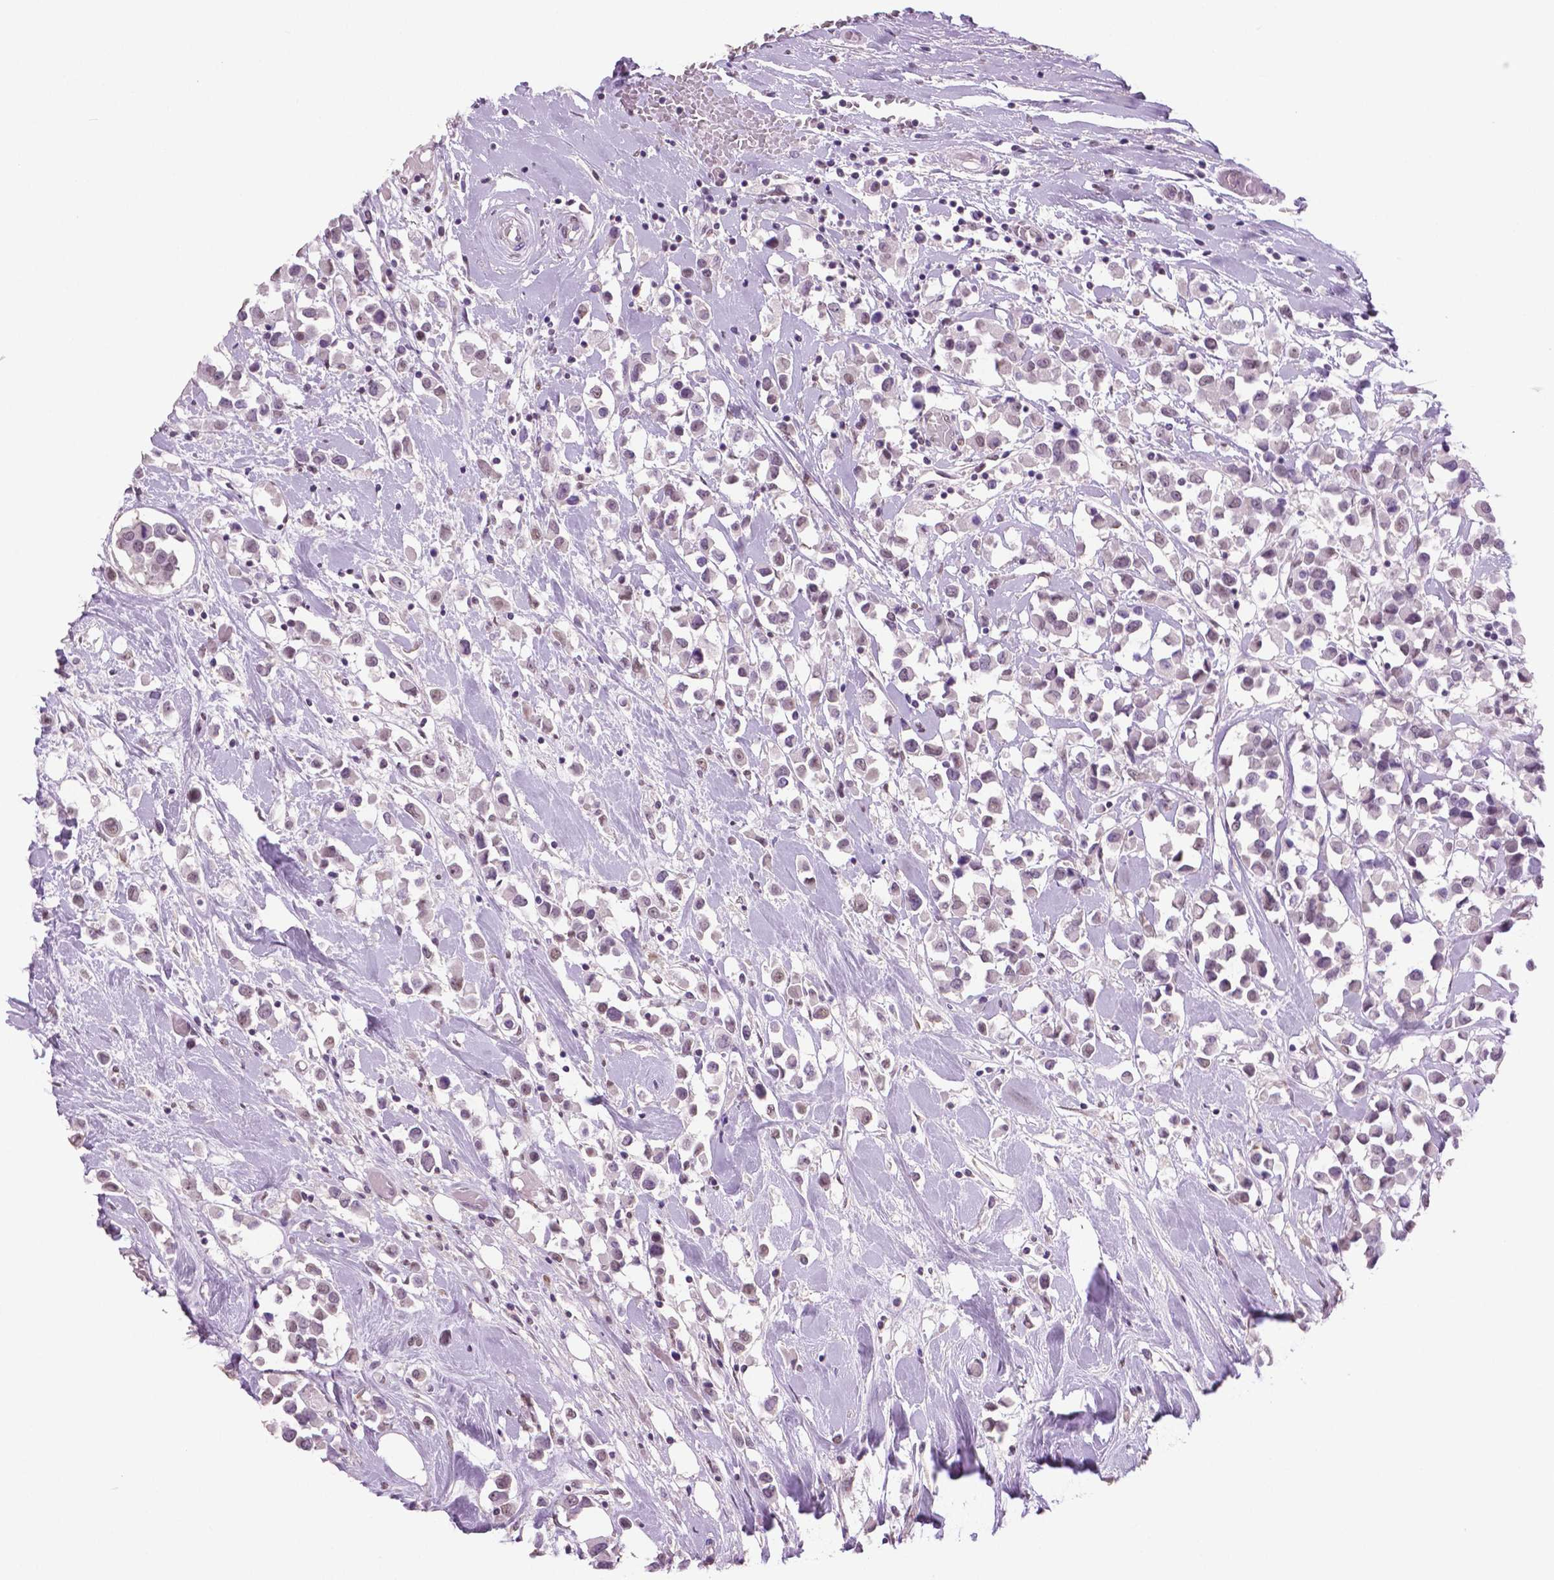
{"staining": {"intensity": "weak", "quantity": "<25%", "location": "nuclear"}, "tissue": "breast cancer", "cell_type": "Tumor cells", "image_type": "cancer", "snomed": [{"axis": "morphology", "description": "Duct carcinoma"}, {"axis": "topography", "description": "Breast"}], "caption": "Tumor cells show no significant staining in breast cancer (intraductal carcinoma).", "gene": "IGF2BP1", "patient": {"sex": "female", "age": 61}}